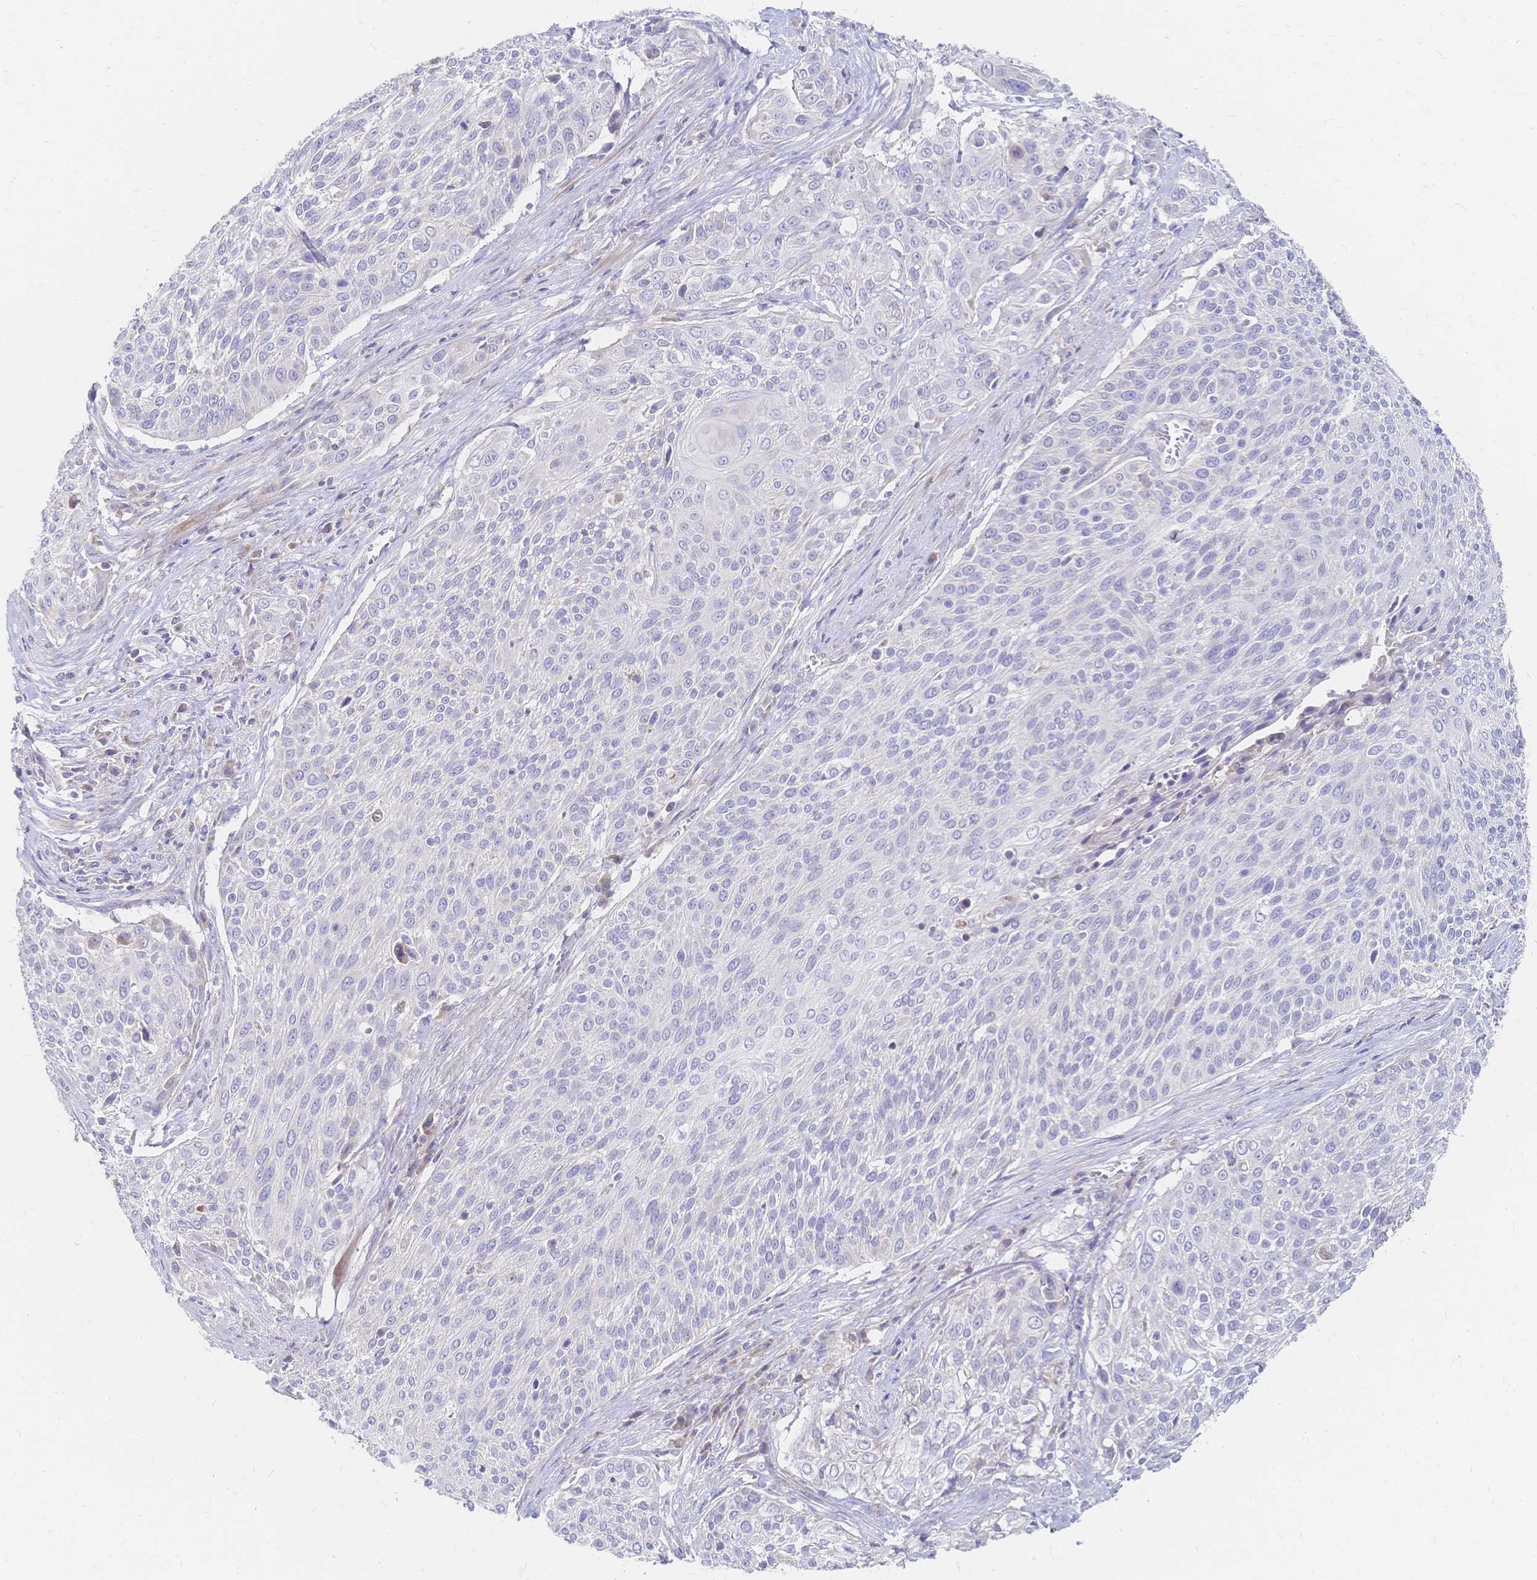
{"staining": {"intensity": "negative", "quantity": "none", "location": "none"}, "tissue": "cervical cancer", "cell_type": "Tumor cells", "image_type": "cancer", "snomed": [{"axis": "morphology", "description": "Squamous cell carcinoma, NOS"}, {"axis": "topography", "description": "Cervix"}], "caption": "Protein analysis of squamous cell carcinoma (cervical) shows no significant staining in tumor cells.", "gene": "VWC2L", "patient": {"sex": "female", "age": 31}}